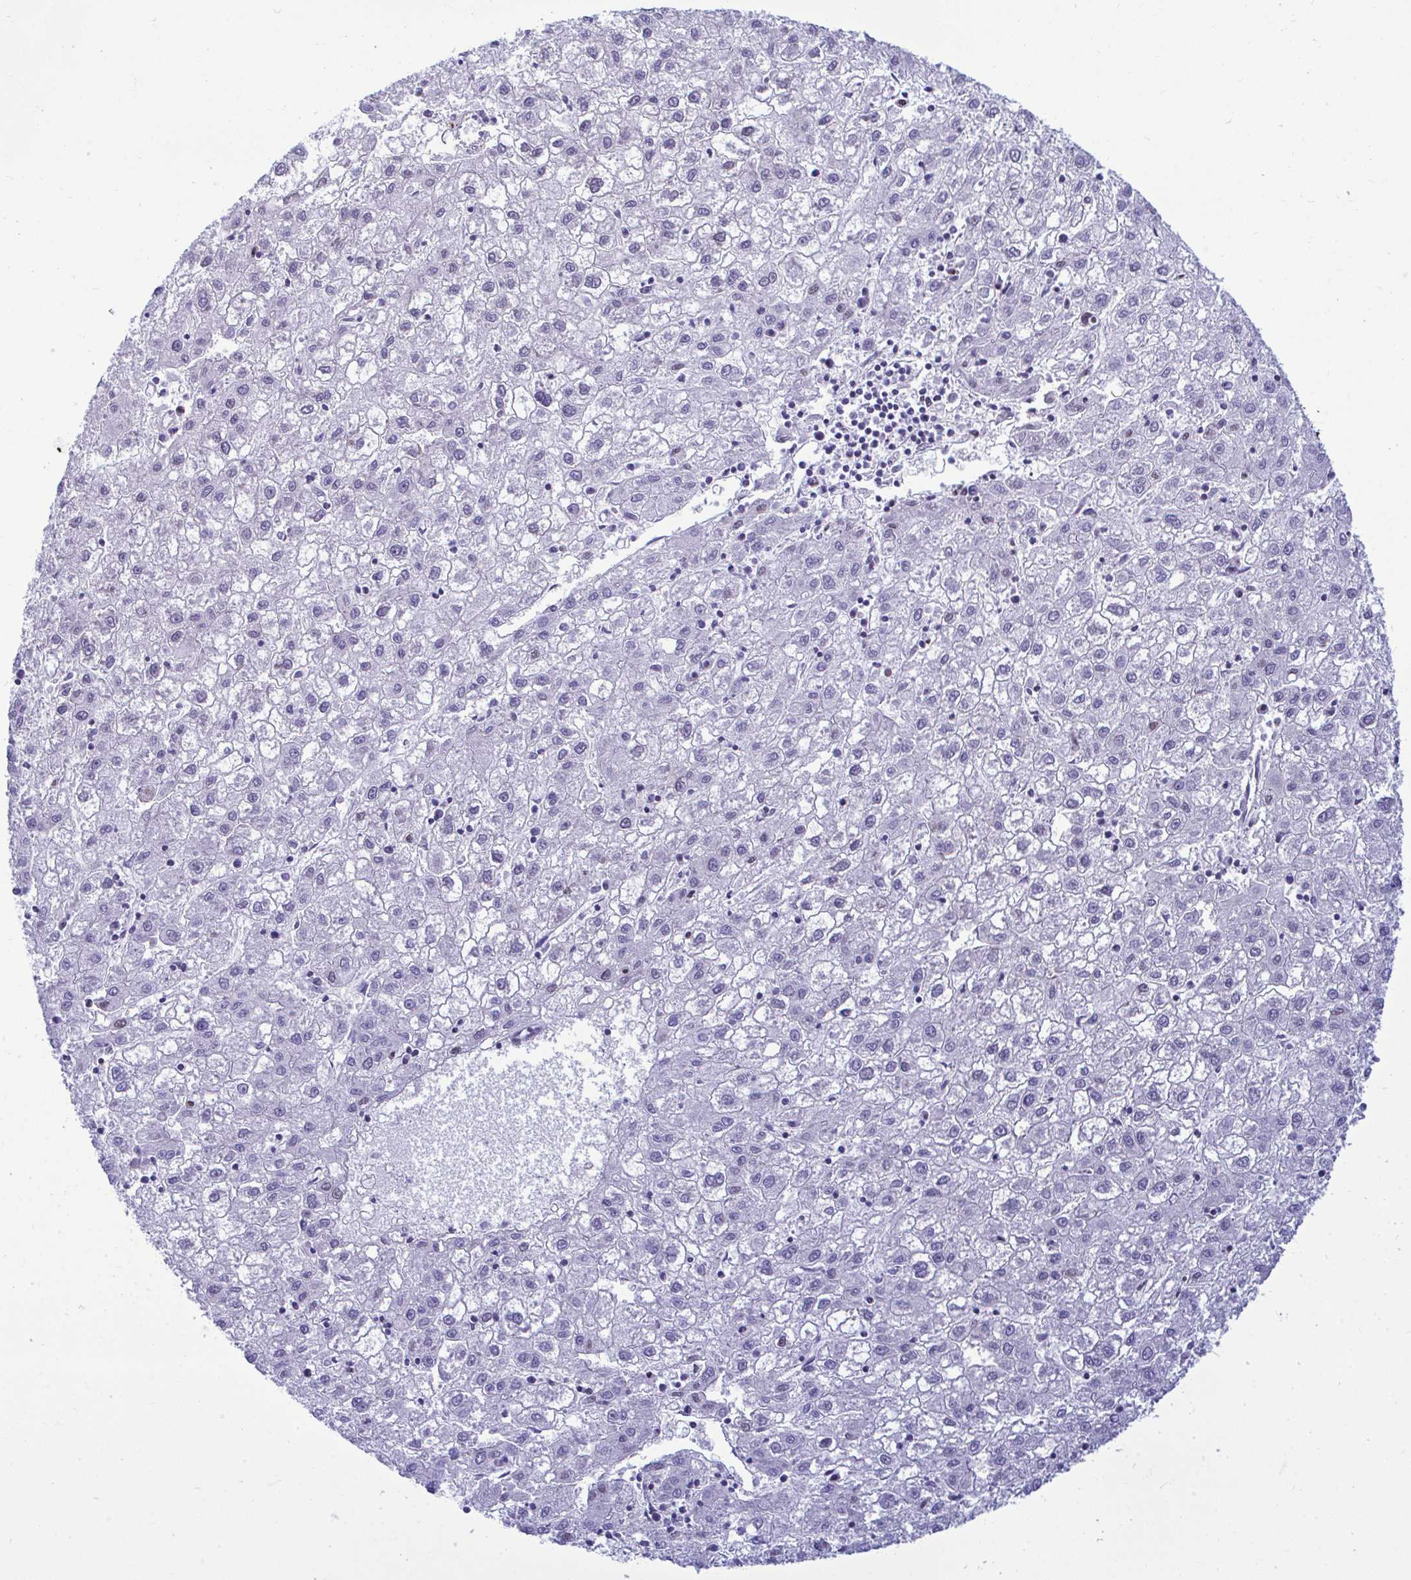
{"staining": {"intensity": "negative", "quantity": "none", "location": "none"}, "tissue": "liver cancer", "cell_type": "Tumor cells", "image_type": "cancer", "snomed": [{"axis": "morphology", "description": "Carcinoma, Hepatocellular, NOS"}, {"axis": "topography", "description": "Liver"}], "caption": "Tumor cells show no significant staining in hepatocellular carcinoma (liver). (DAB (3,3'-diaminobenzidine) immunohistochemistry (IHC) visualized using brightfield microscopy, high magnification).", "gene": "SLC25A51", "patient": {"sex": "male", "age": 72}}